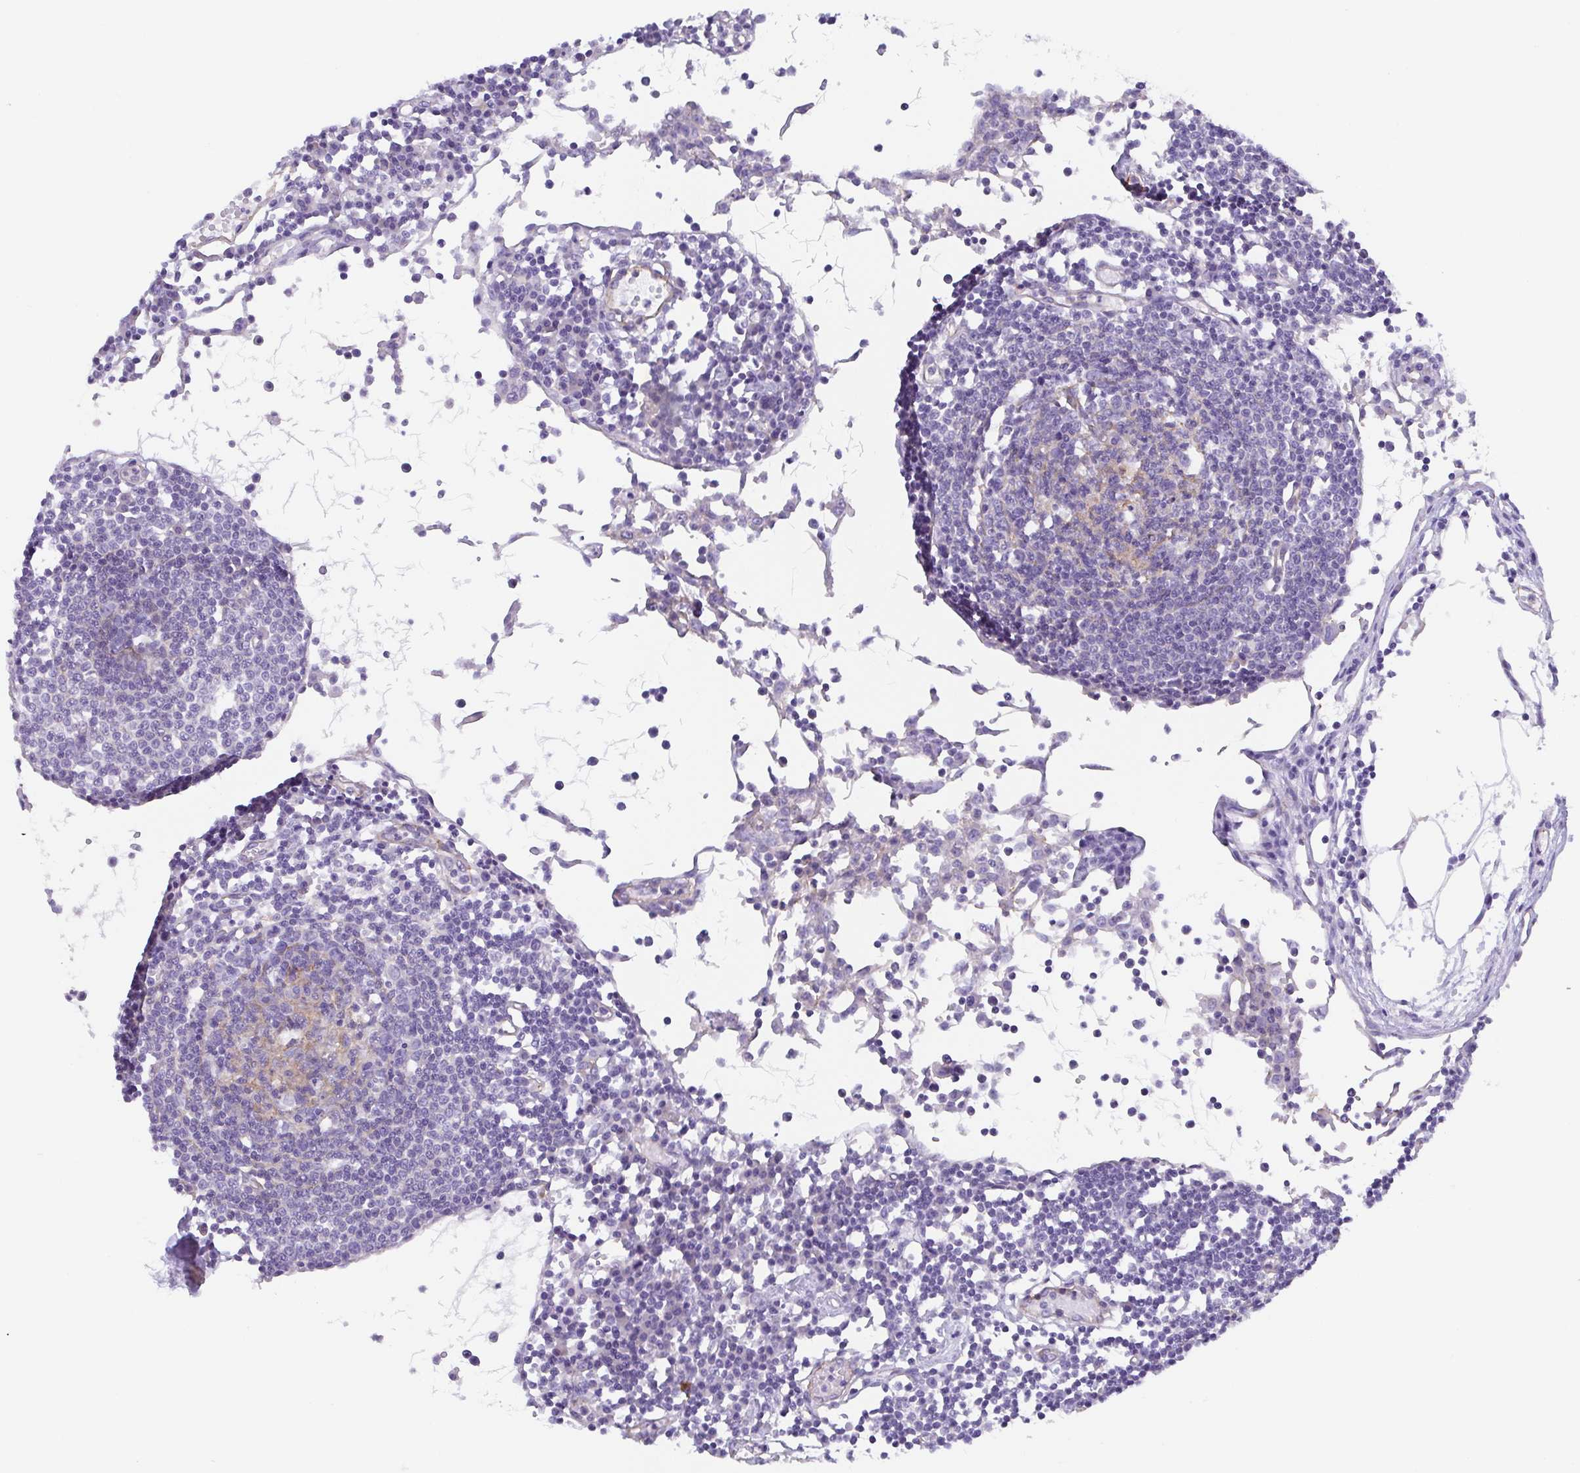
{"staining": {"intensity": "weak", "quantity": "<25%", "location": "cytoplasmic/membranous"}, "tissue": "lymph node", "cell_type": "Germinal center cells", "image_type": "normal", "snomed": [{"axis": "morphology", "description": "Normal tissue, NOS"}, {"axis": "topography", "description": "Lymph node"}], "caption": "High power microscopy micrograph of an immunohistochemistry histopathology image of benign lymph node, revealing no significant staining in germinal center cells.", "gene": "TRAM2", "patient": {"sex": "female", "age": 78}}